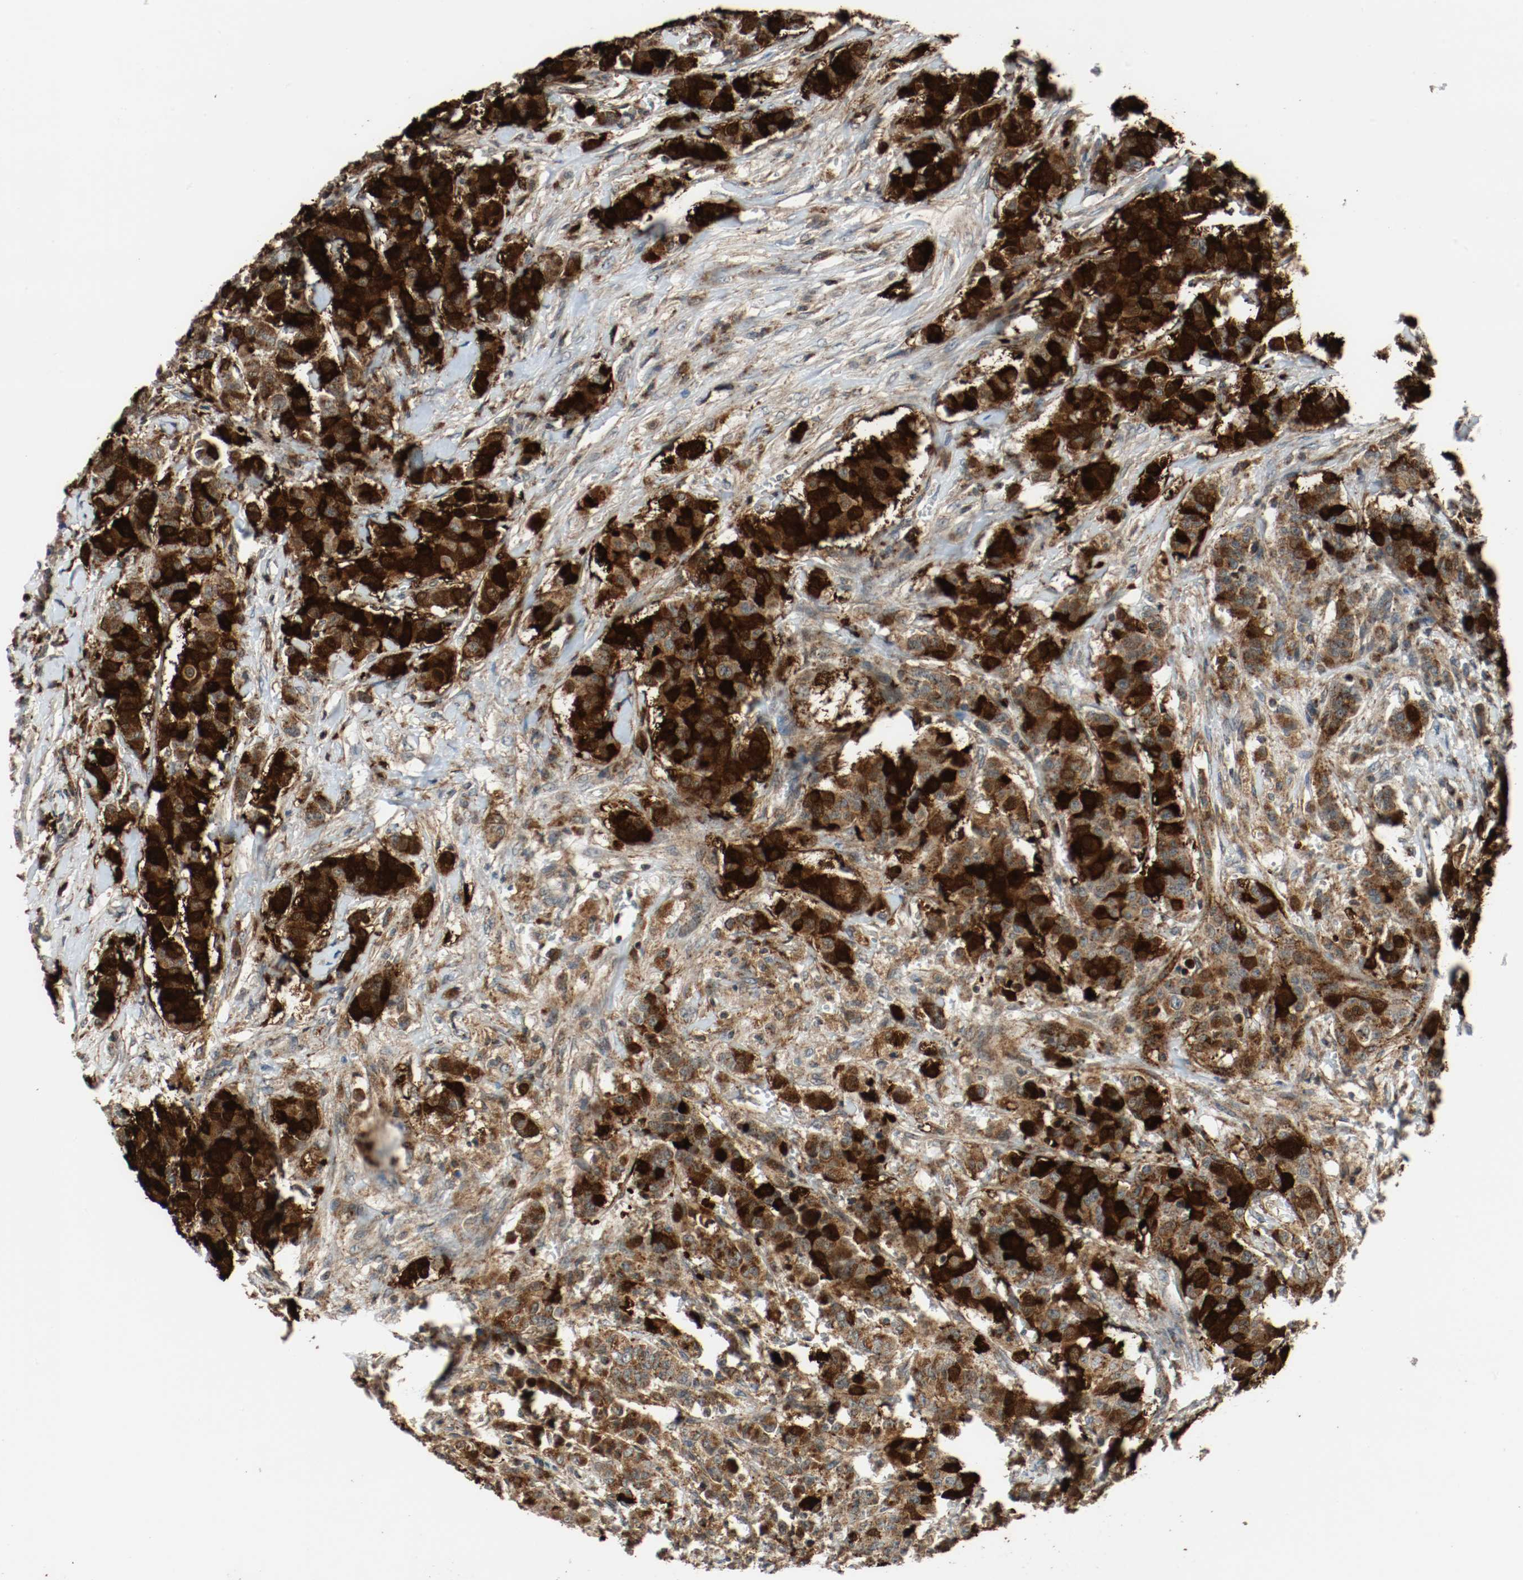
{"staining": {"intensity": "strong", "quantity": ">75%", "location": "cytoplasmic/membranous"}, "tissue": "breast cancer", "cell_type": "Tumor cells", "image_type": "cancer", "snomed": [{"axis": "morphology", "description": "Duct carcinoma"}, {"axis": "topography", "description": "Breast"}], "caption": "Human breast cancer stained with a protein marker shows strong staining in tumor cells.", "gene": "LAMP2", "patient": {"sex": "female", "age": 40}}